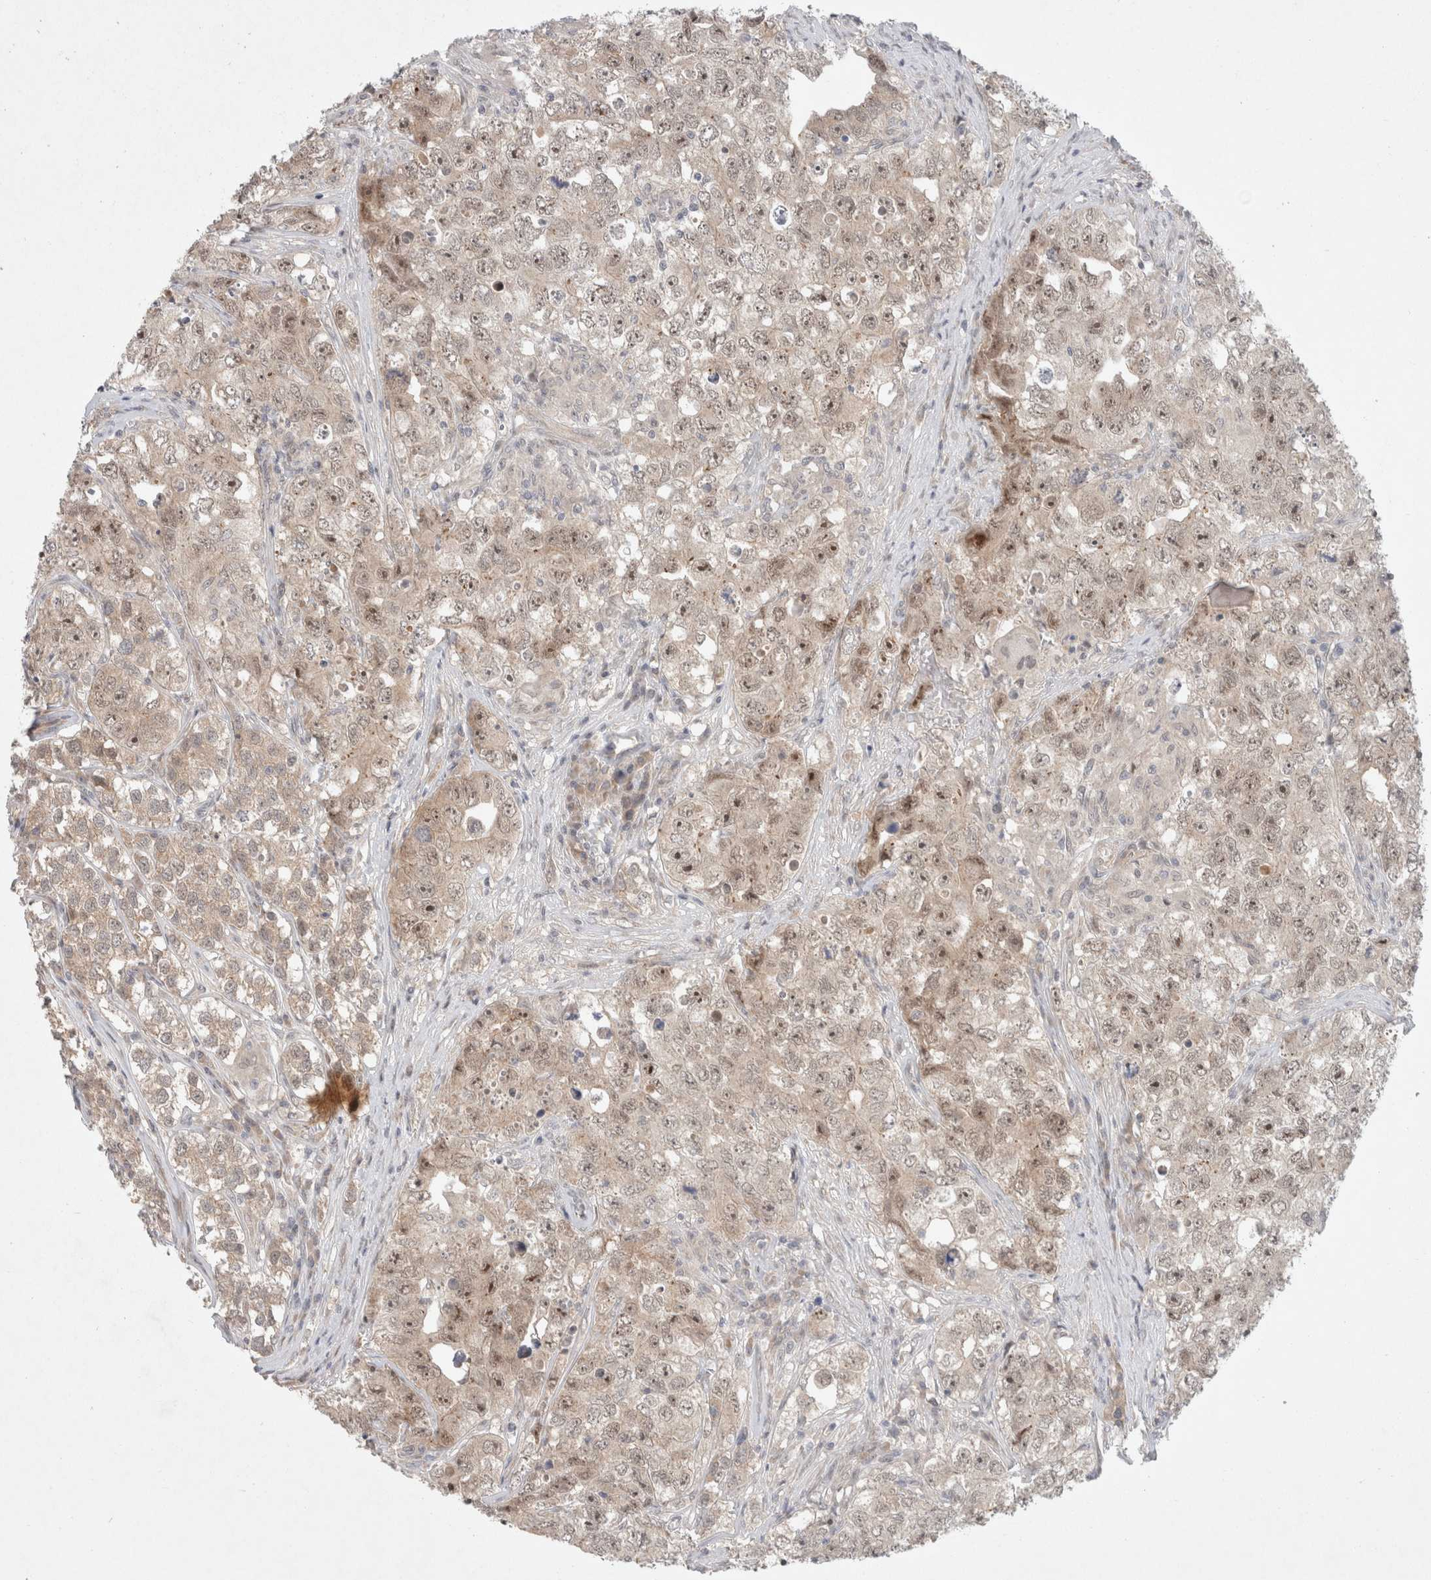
{"staining": {"intensity": "moderate", "quantity": "25%-75%", "location": "nuclear"}, "tissue": "testis cancer", "cell_type": "Tumor cells", "image_type": "cancer", "snomed": [{"axis": "morphology", "description": "Seminoma, NOS"}, {"axis": "morphology", "description": "Carcinoma, Embryonal, NOS"}, {"axis": "topography", "description": "Testis"}], "caption": "Immunohistochemistry (IHC) (DAB) staining of testis seminoma demonstrates moderate nuclear protein staining in about 25%-75% of tumor cells.", "gene": "RASAL2", "patient": {"sex": "male", "age": 43}}